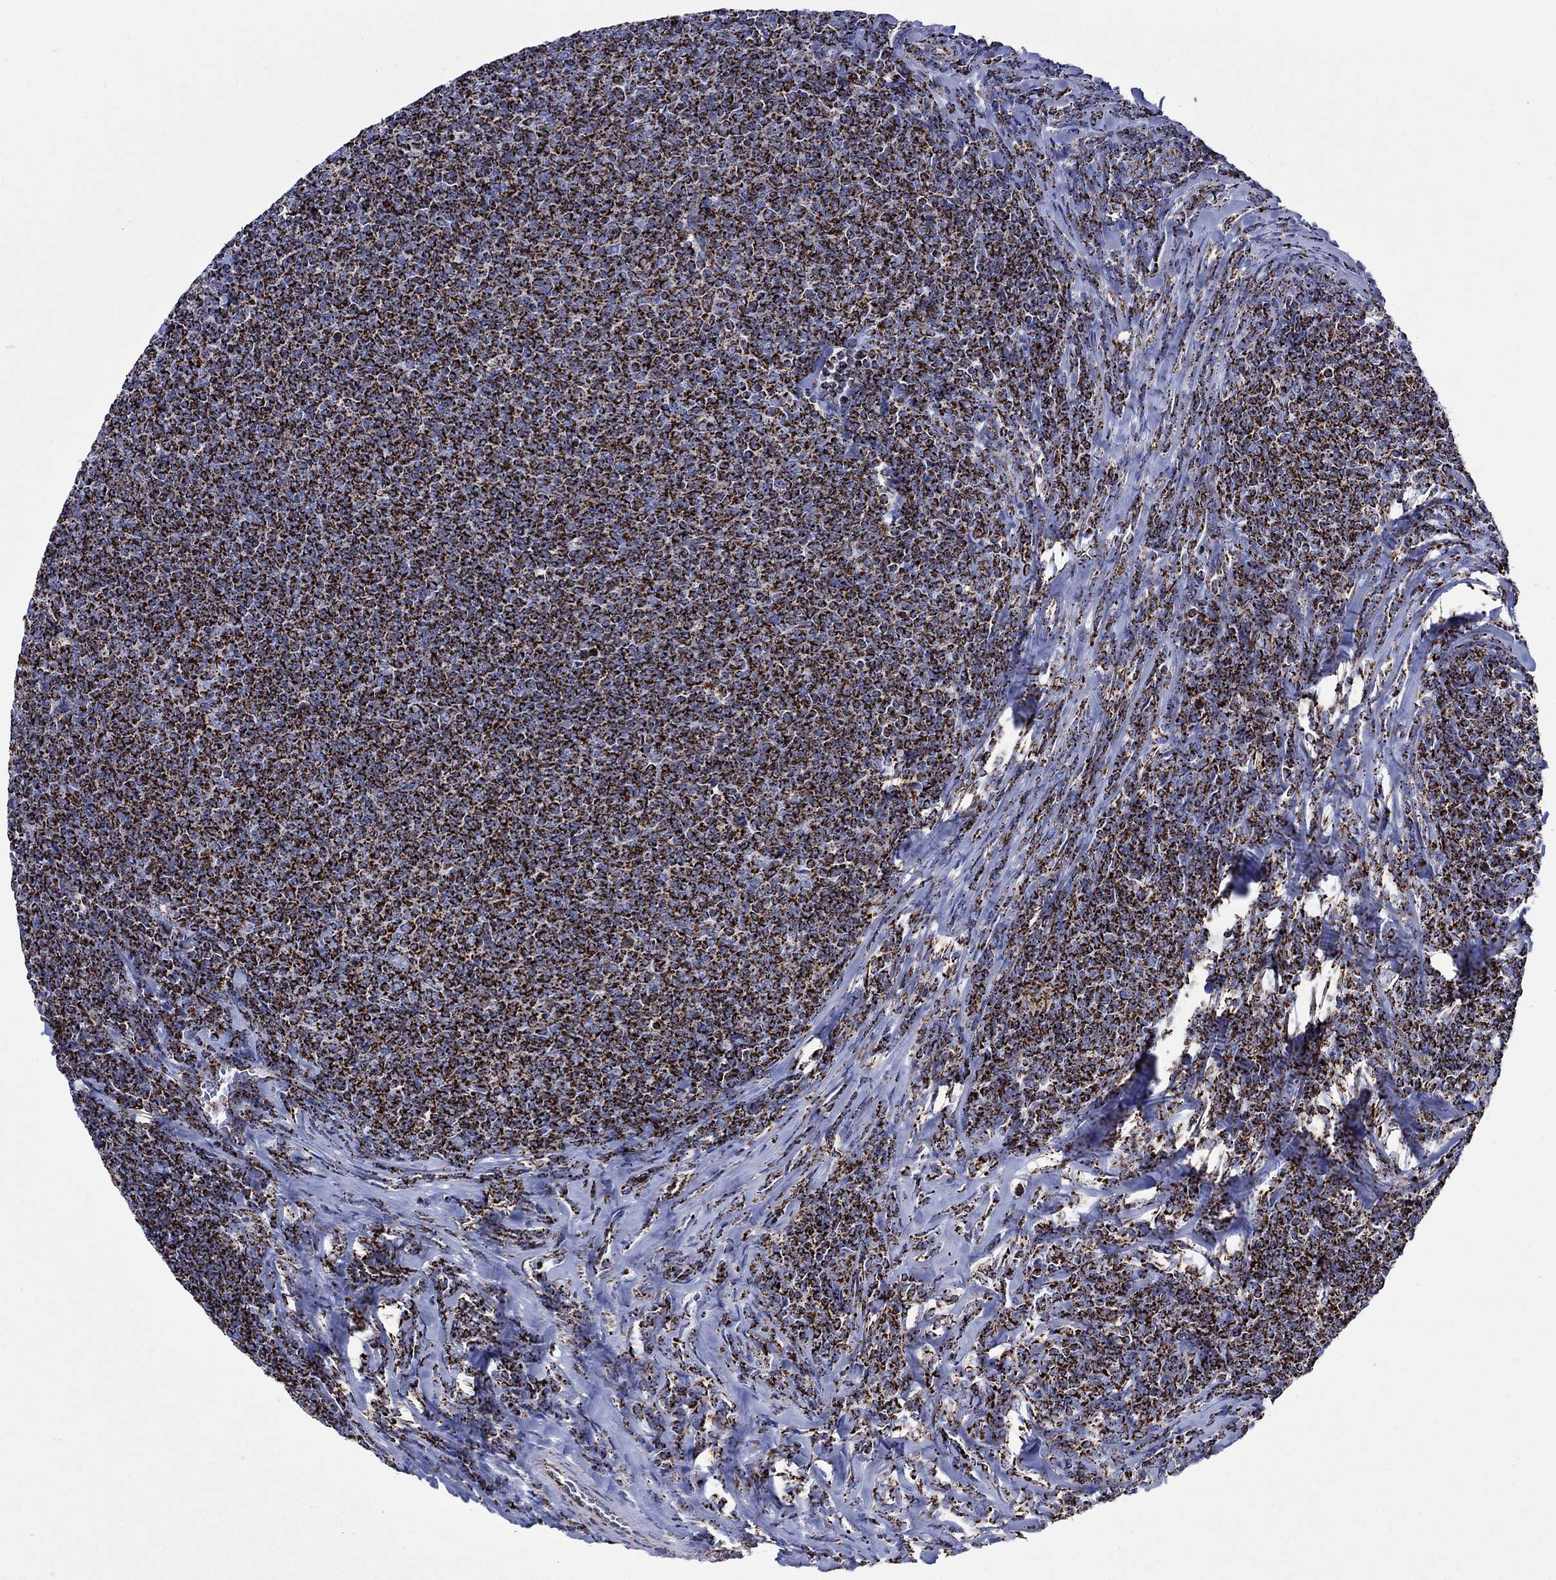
{"staining": {"intensity": "strong", "quantity": ">75%", "location": "cytoplasmic/membranous"}, "tissue": "lymphoma", "cell_type": "Tumor cells", "image_type": "cancer", "snomed": [{"axis": "morphology", "description": "Malignant lymphoma, non-Hodgkin's type, Low grade"}, {"axis": "topography", "description": "Lymph node"}], "caption": "Immunohistochemical staining of human lymphoma demonstrates high levels of strong cytoplasmic/membranous expression in approximately >75% of tumor cells.", "gene": "RCE1", "patient": {"sex": "male", "age": 52}}